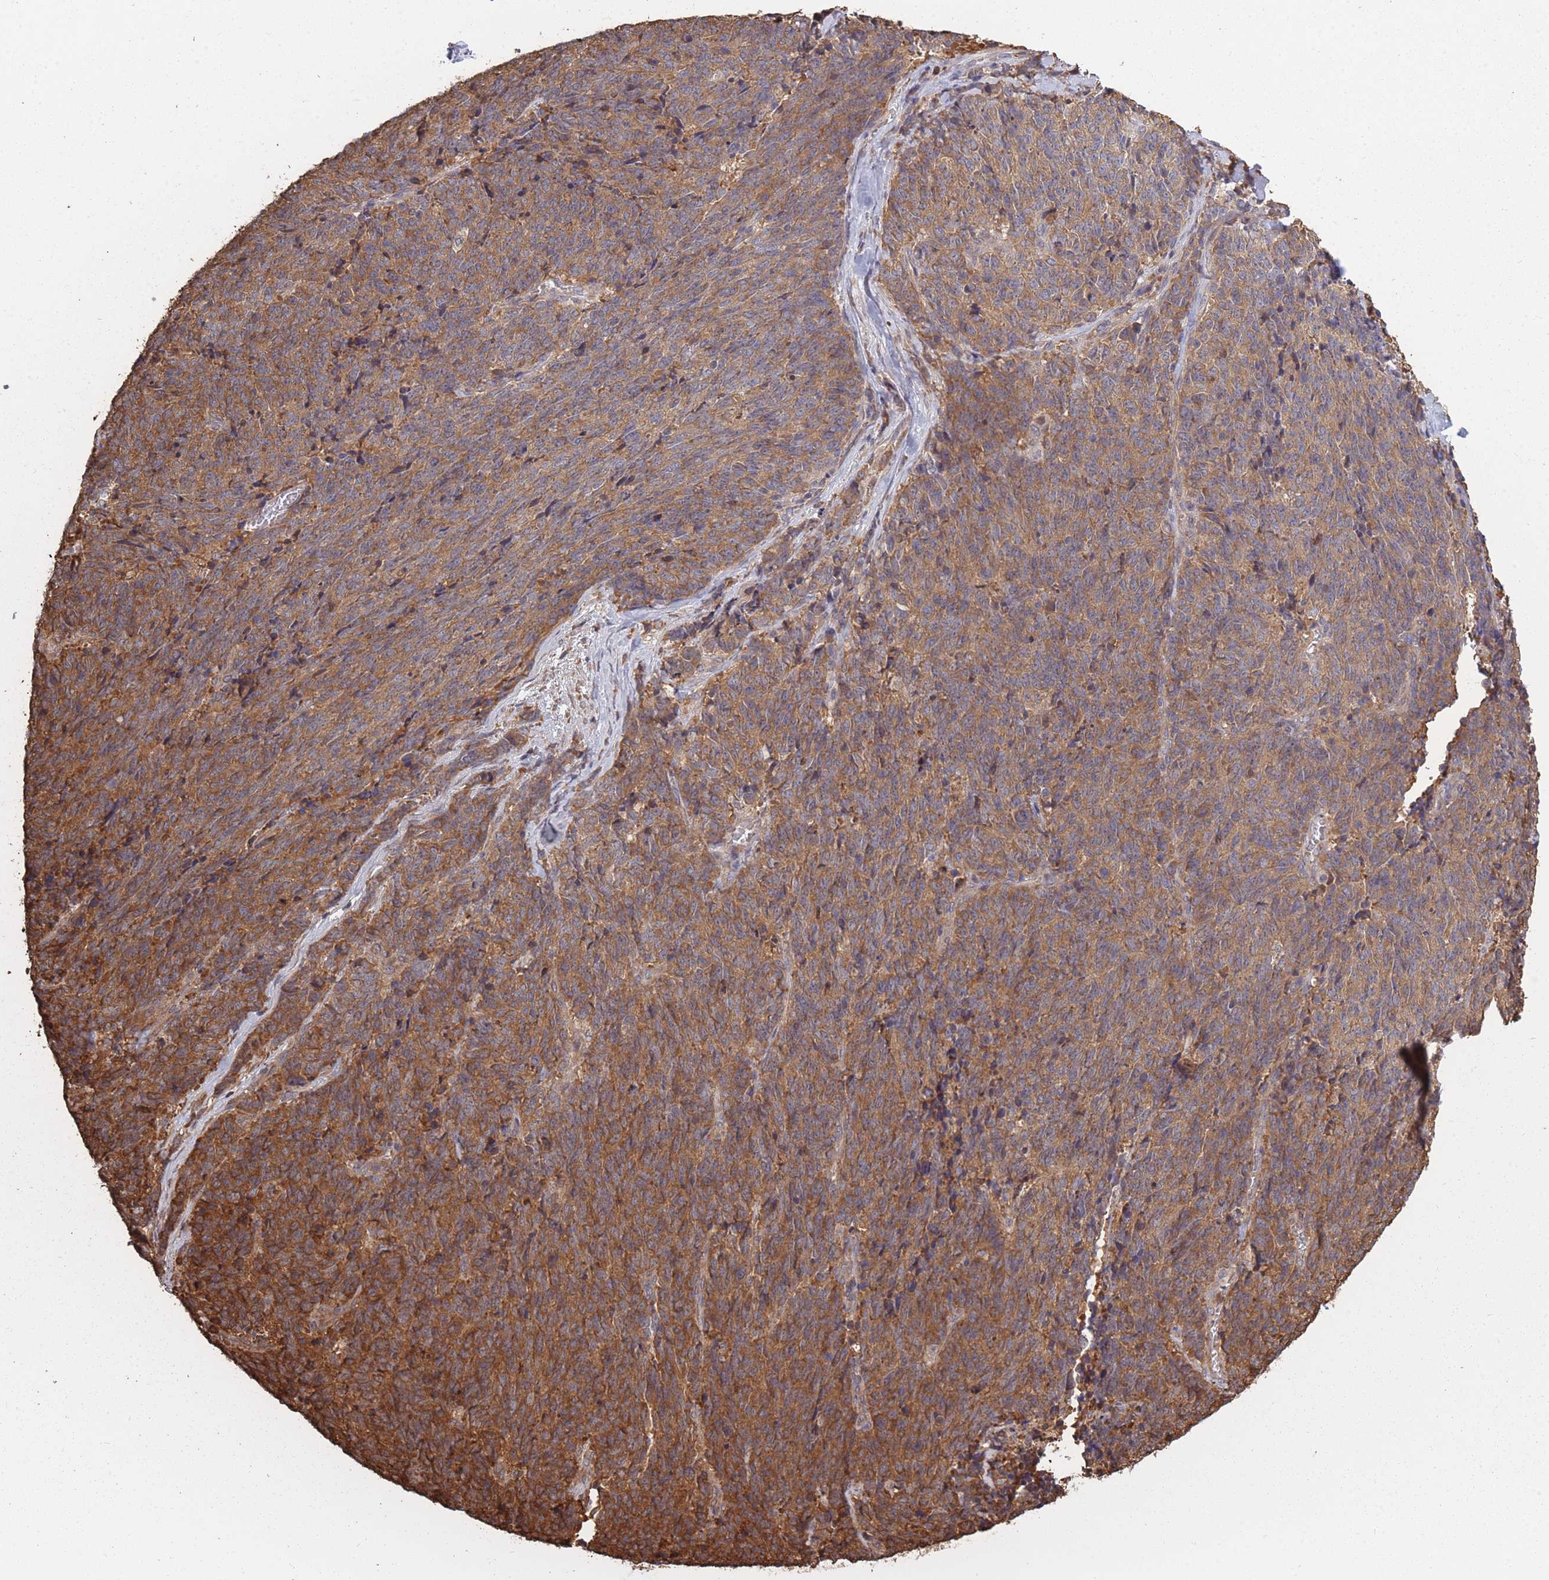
{"staining": {"intensity": "moderate", "quantity": ">75%", "location": "cytoplasmic/membranous"}, "tissue": "cervical cancer", "cell_type": "Tumor cells", "image_type": "cancer", "snomed": [{"axis": "morphology", "description": "Squamous cell carcinoma, NOS"}, {"axis": "topography", "description": "Cervix"}], "caption": "Immunohistochemical staining of squamous cell carcinoma (cervical) shows moderate cytoplasmic/membranous protein positivity in about >75% of tumor cells.", "gene": "ARL13B", "patient": {"sex": "female", "age": 29}}